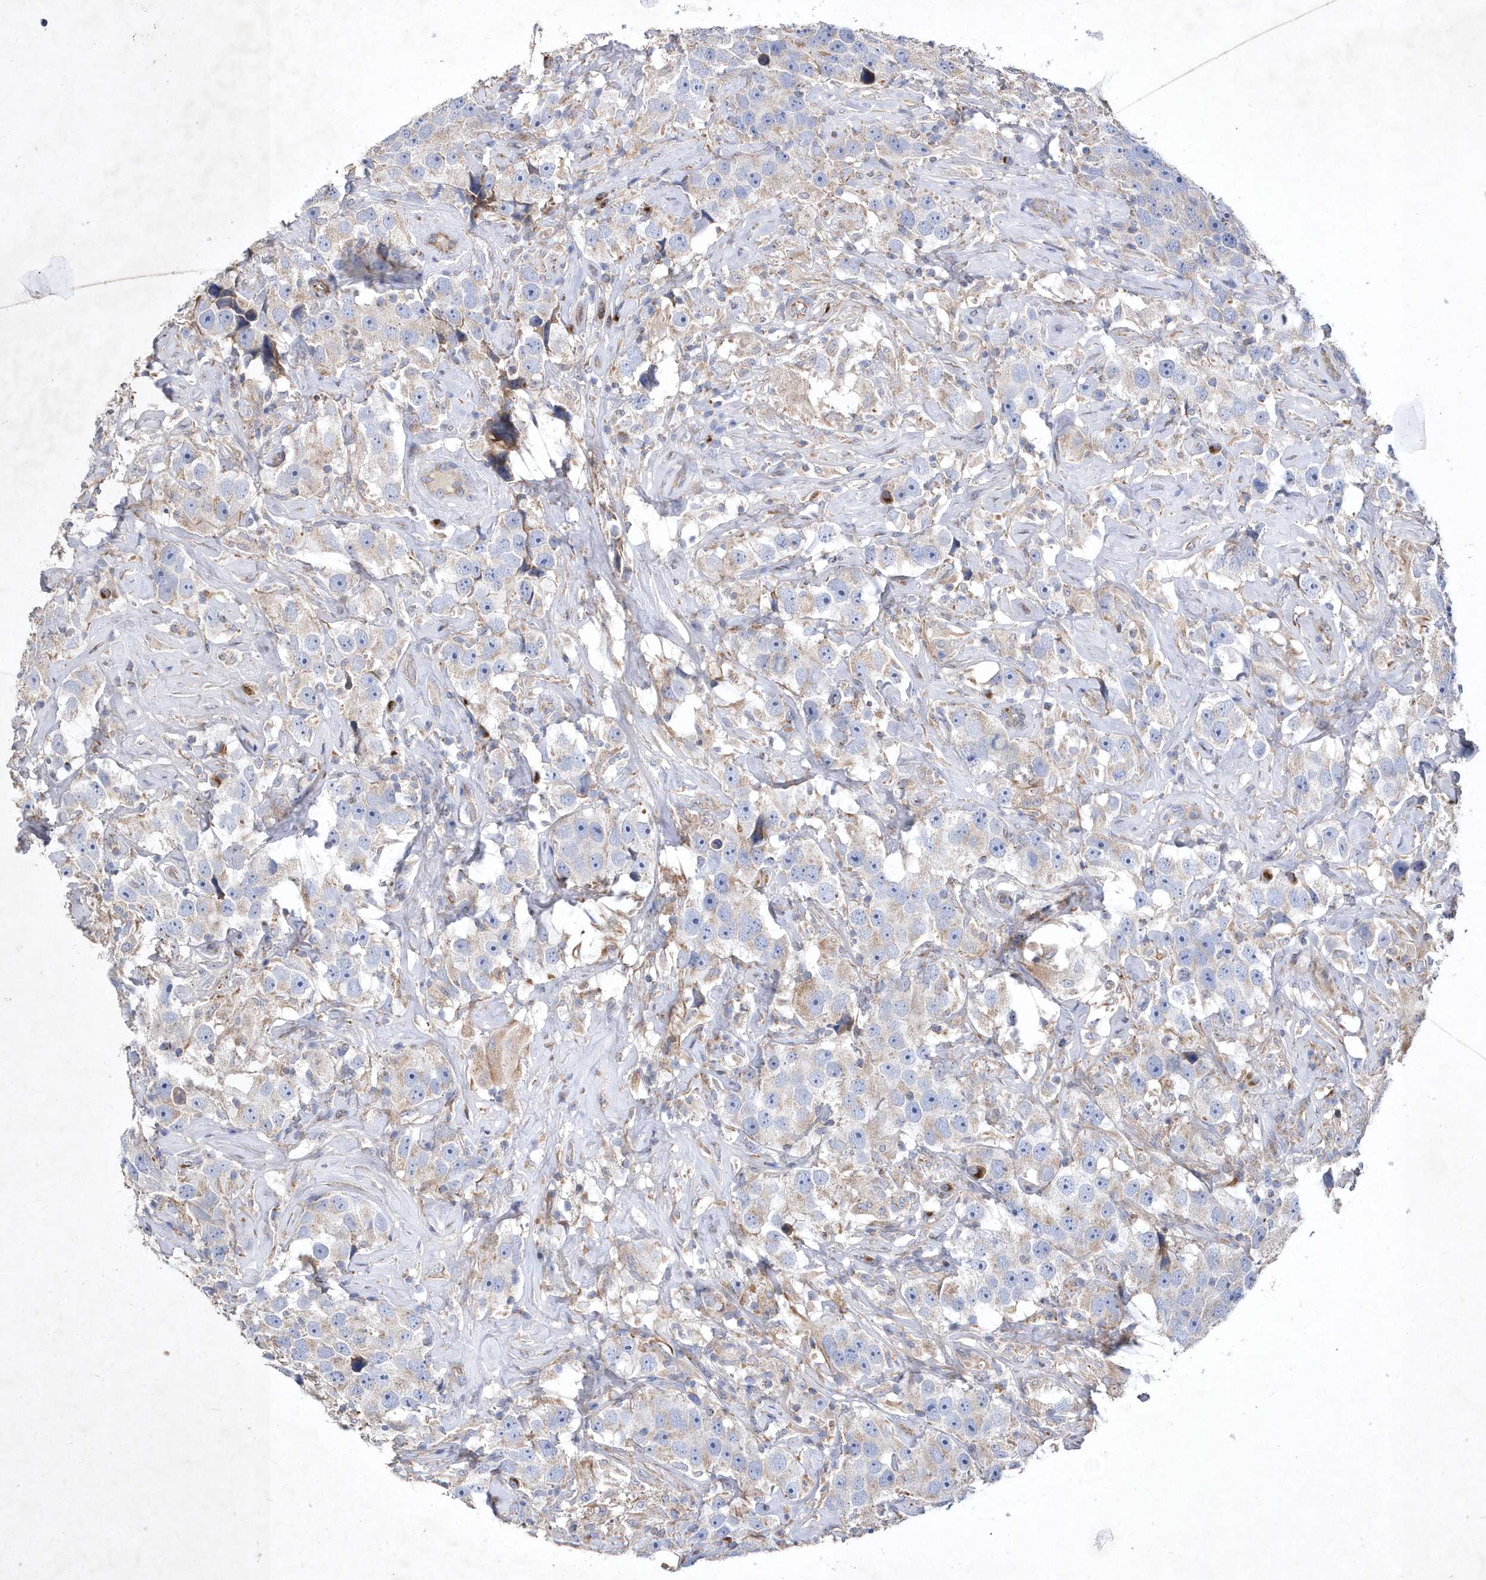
{"staining": {"intensity": "negative", "quantity": "none", "location": "none"}, "tissue": "testis cancer", "cell_type": "Tumor cells", "image_type": "cancer", "snomed": [{"axis": "morphology", "description": "Seminoma, NOS"}, {"axis": "topography", "description": "Testis"}], "caption": "Immunohistochemical staining of testis cancer (seminoma) exhibits no significant expression in tumor cells.", "gene": "METTL8", "patient": {"sex": "male", "age": 49}}